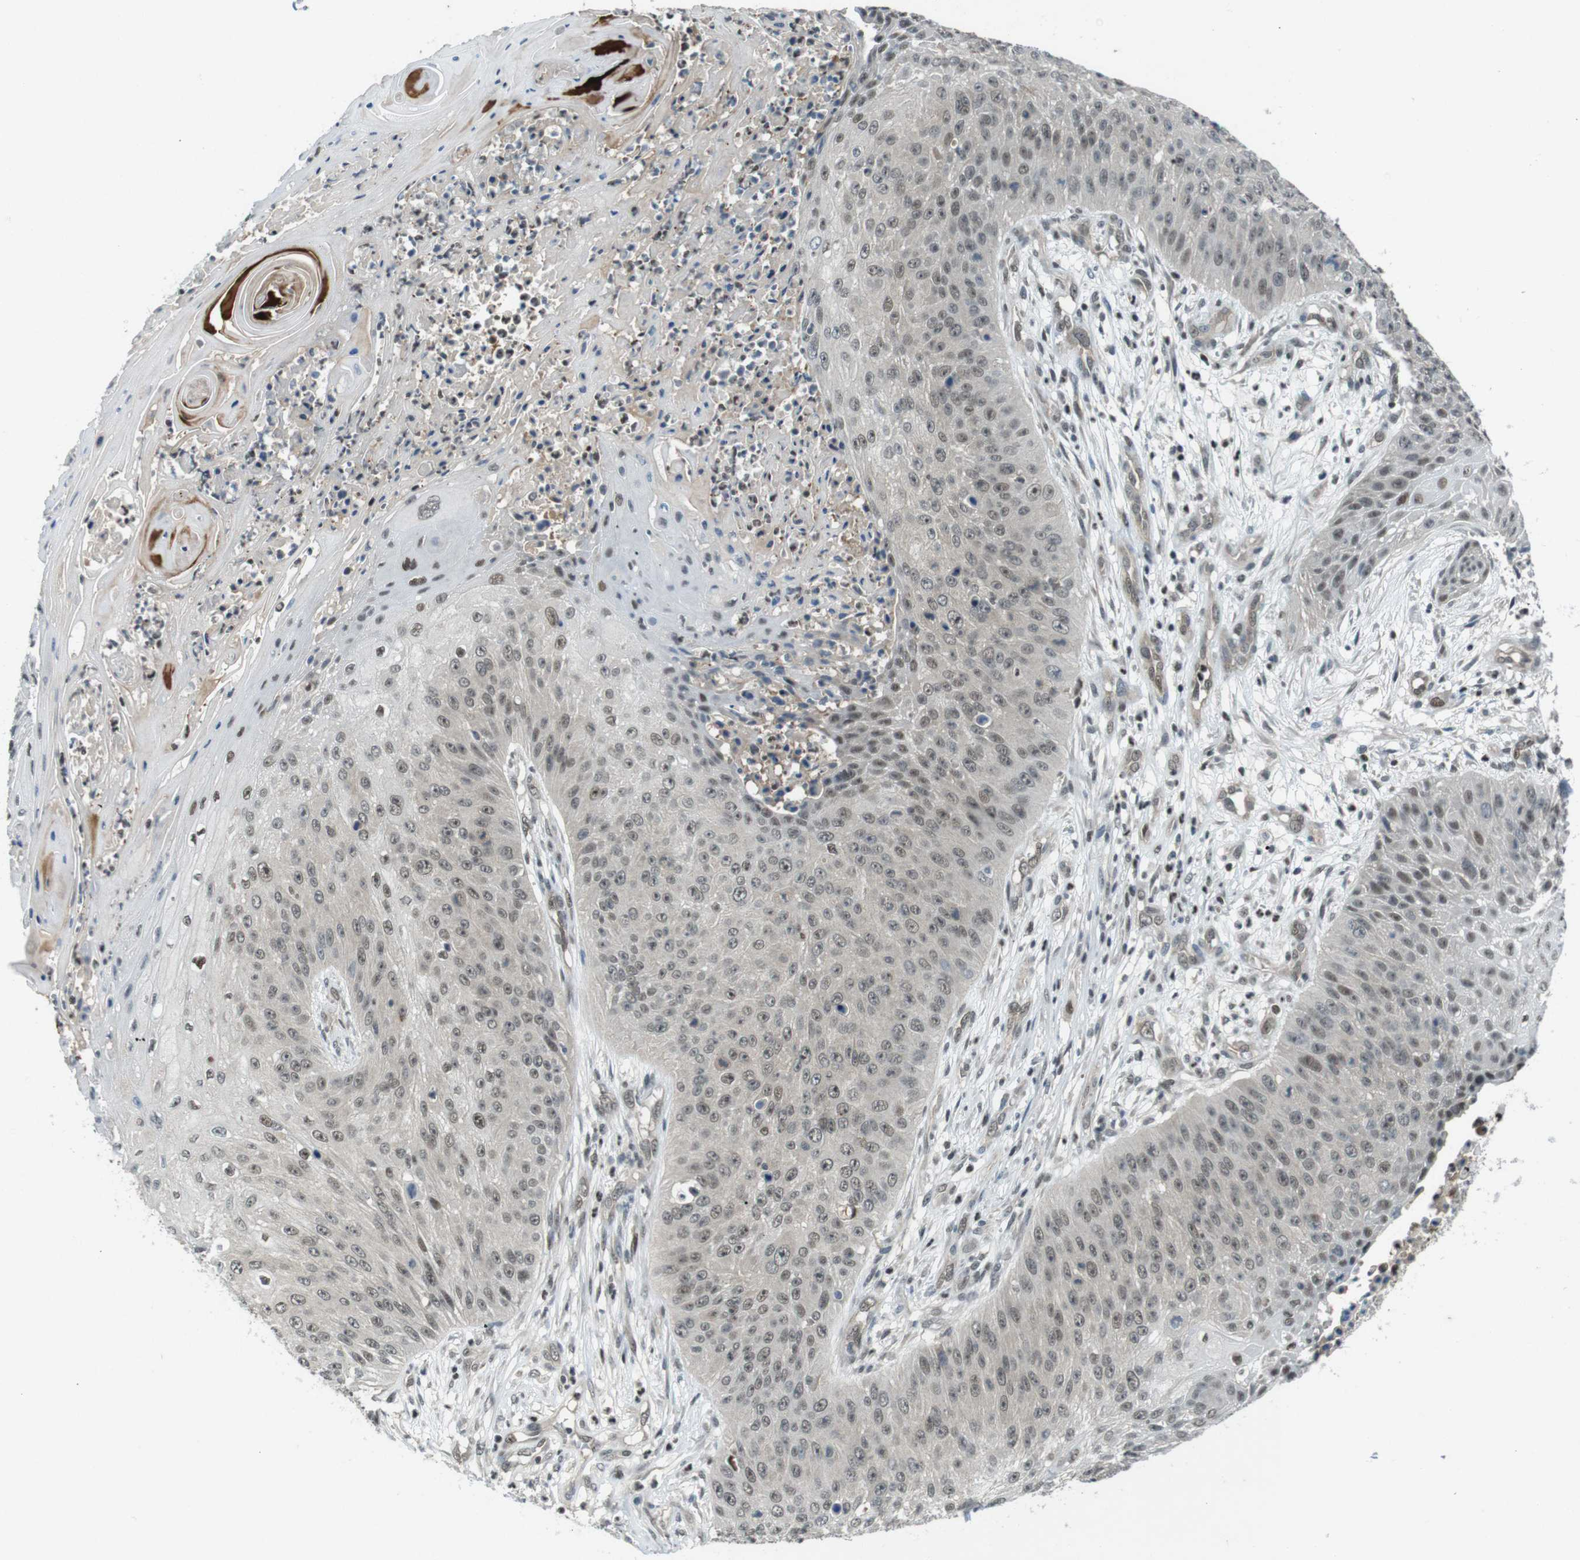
{"staining": {"intensity": "weak", "quantity": ">75%", "location": "nuclear"}, "tissue": "skin cancer", "cell_type": "Tumor cells", "image_type": "cancer", "snomed": [{"axis": "morphology", "description": "Squamous cell carcinoma, NOS"}, {"axis": "topography", "description": "Skin"}], "caption": "IHC (DAB) staining of skin cancer shows weak nuclear protein staining in about >75% of tumor cells.", "gene": "MAPKAPK5", "patient": {"sex": "female", "age": 80}}